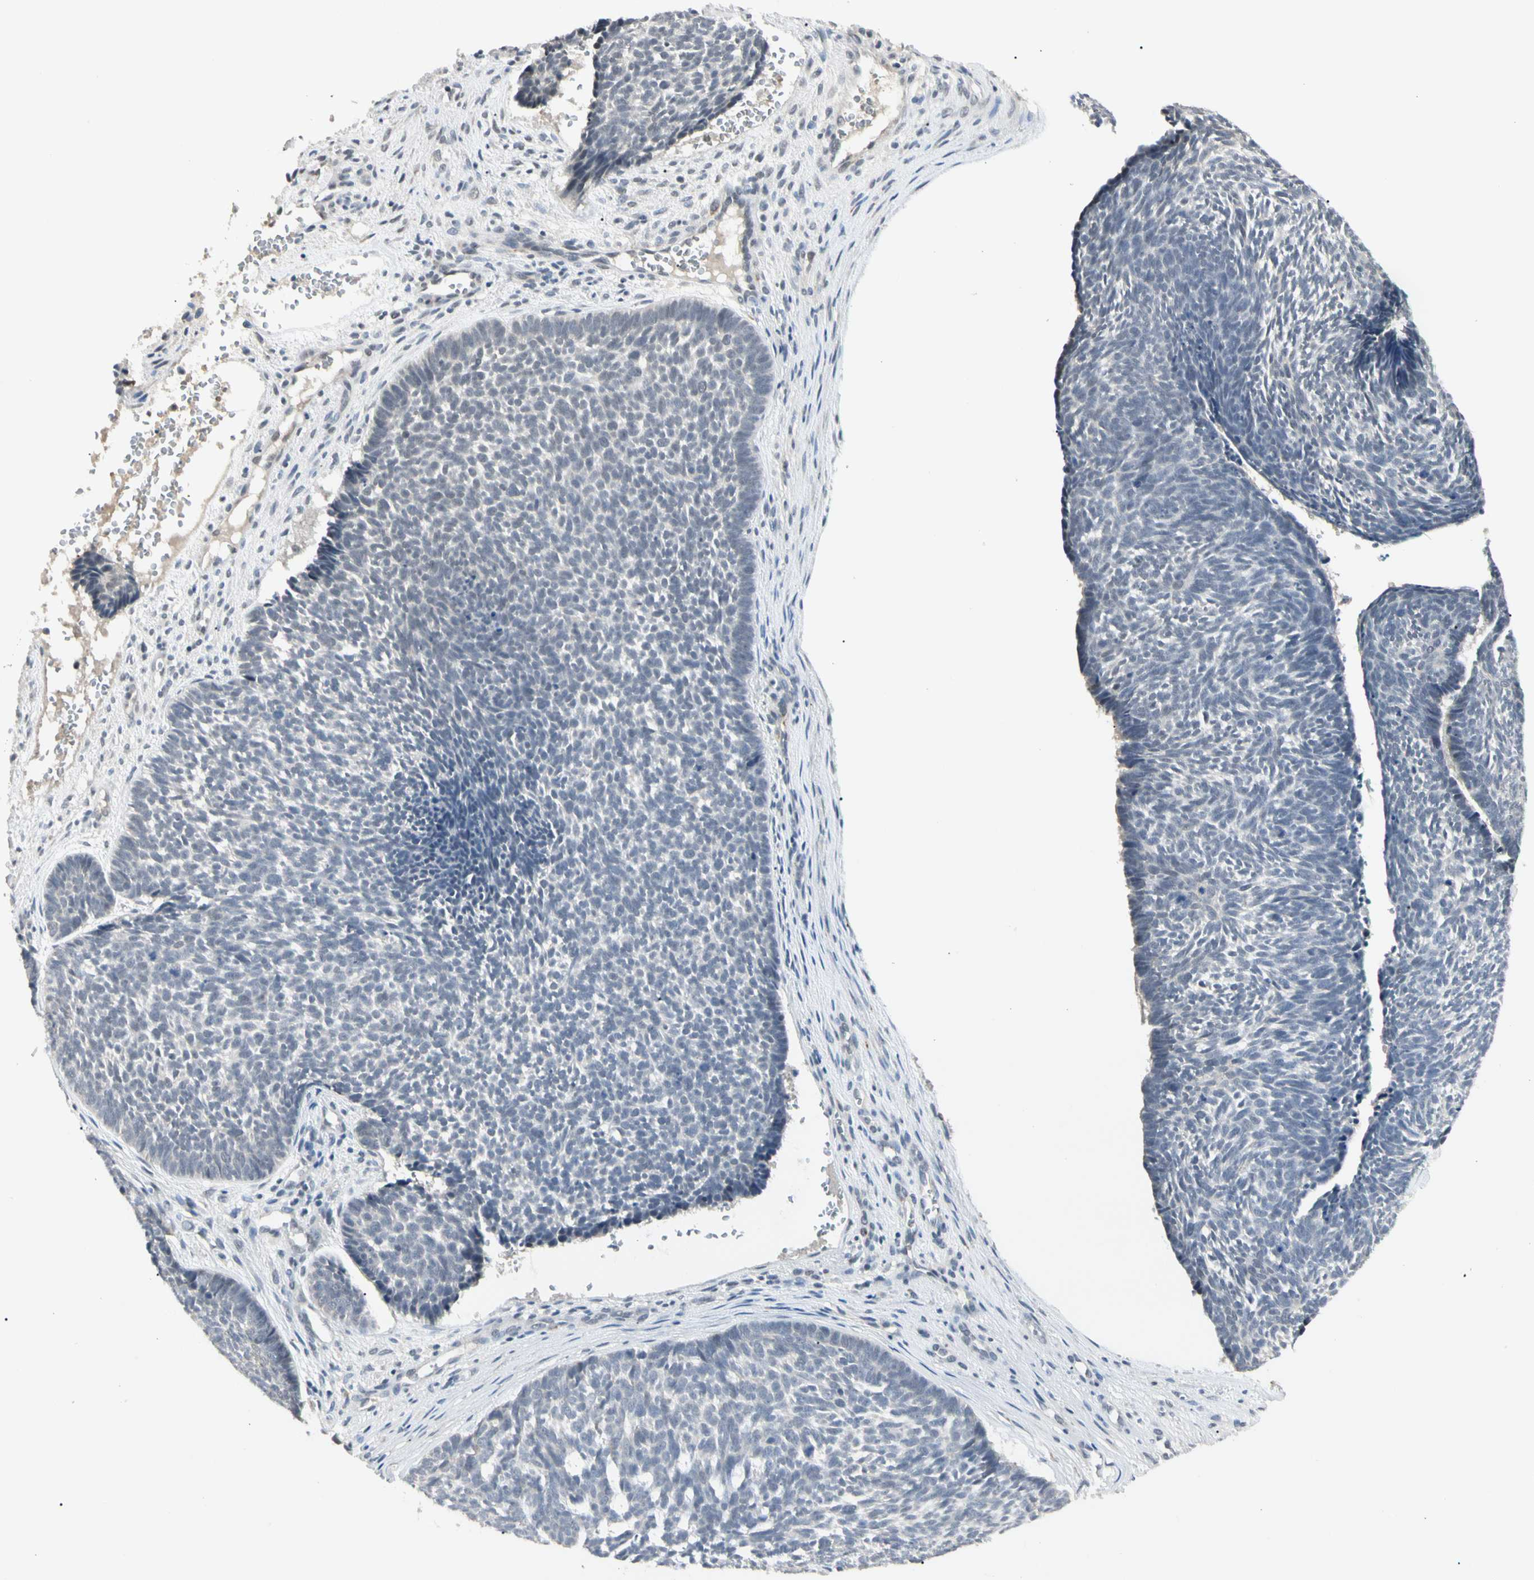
{"staining": {"intensity": "negative", "quantity": "none", "location": "none"}, "tissue": "skin cancer", "cell_type": "Tumor cells", "image_type": "cancer", "snomed": [{"axis": "morphology", "description": "Basal cell carcinoma"}, {"axis": "topography", "description": "Skin"}], "caption": "There is no significant positivity in tumor cells of skin basal cell carcinoma. The staining is performed using DAB (3,3'-diaminobenzidine) brown chromogen with nuclei counter-stained in using hematoxylin.", "gene": "GREM1", "patient": {"sex": "male", "age": 84}}